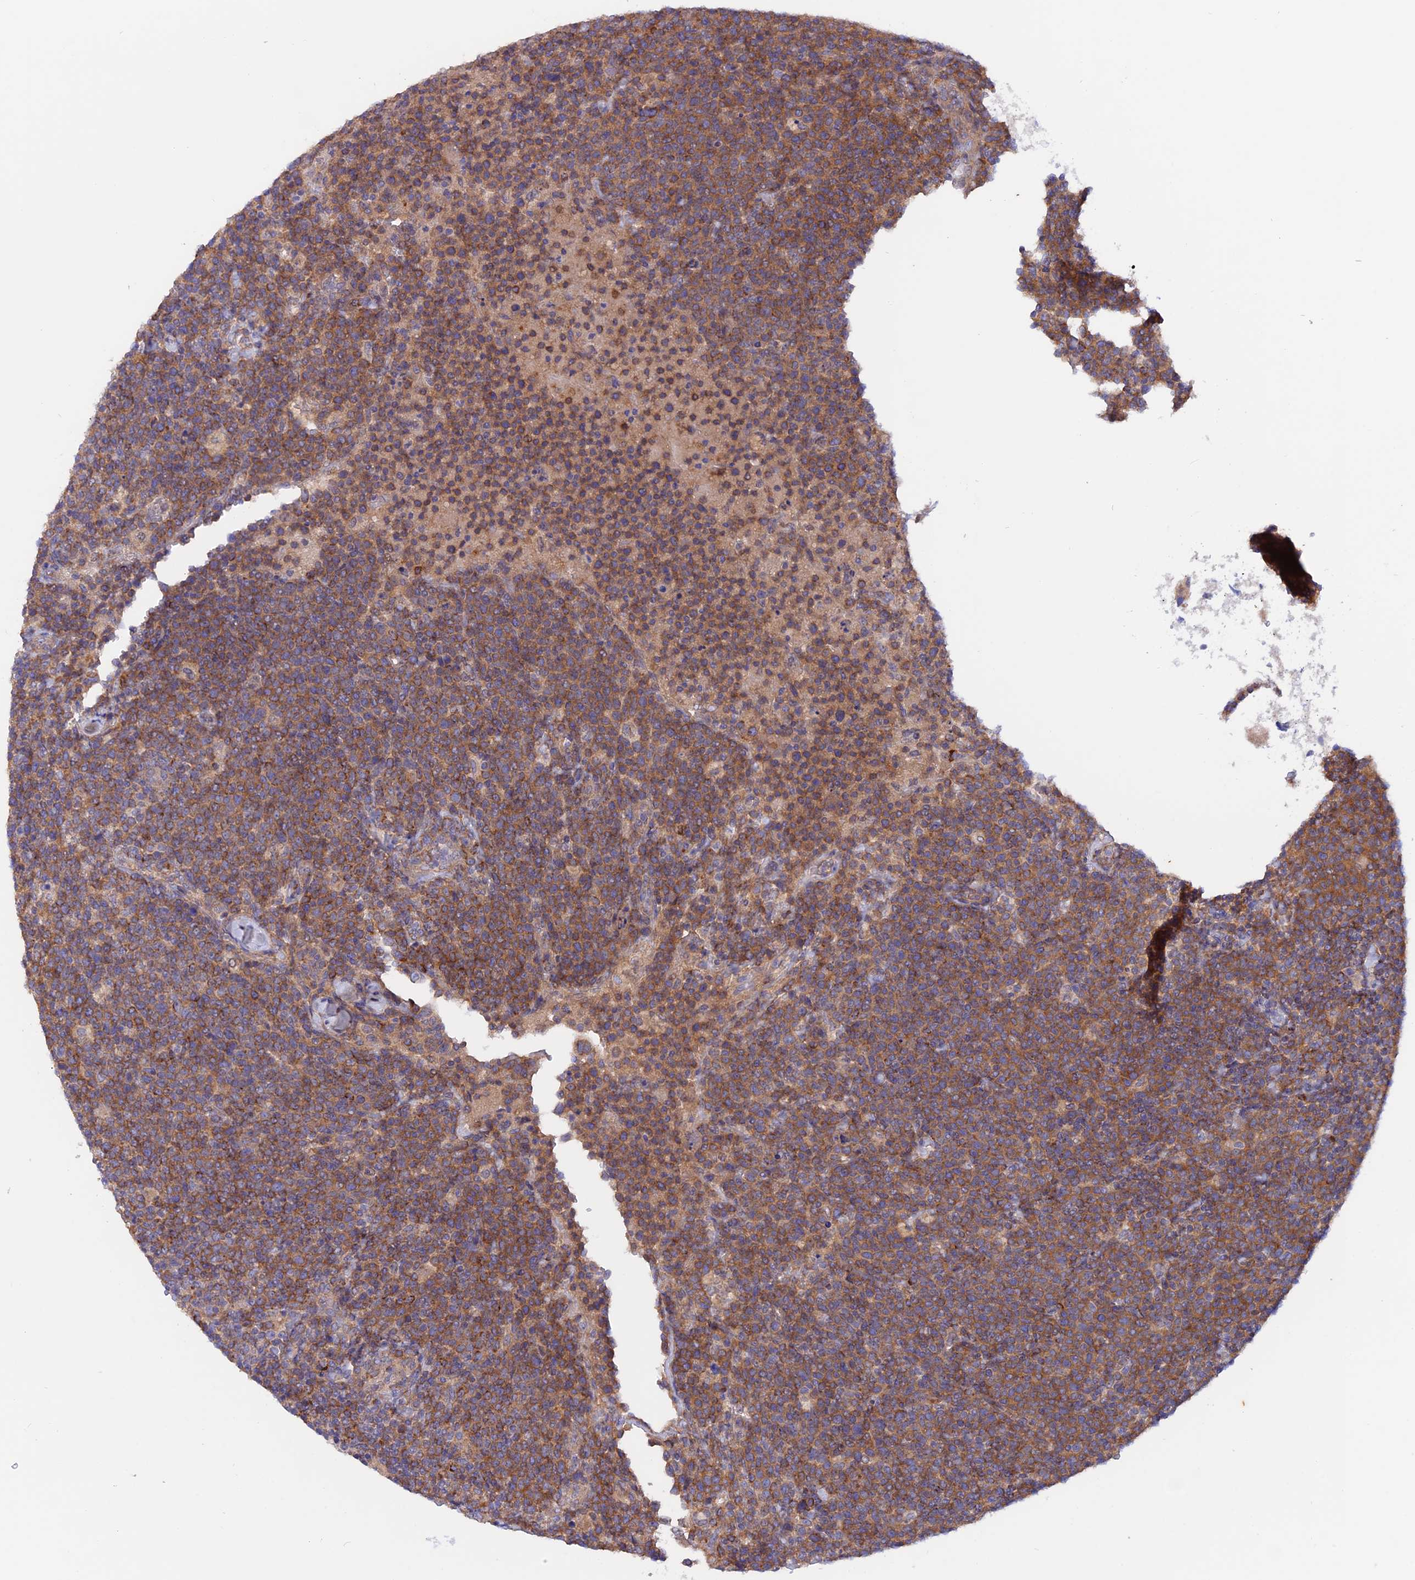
{"staining": {"intensity": "moderate", "quantity": ">75%", "location": "cytoplasmic/membranous"}, "tissue": "lymphoma", "cell_type": "Tumor cells", "image_type": "cancer", "snomed": [{"axis": "morphology", "description": "Malignant lymphoma, non-Hodgkin's type, High grade"}, {"axis": "topography", "description": "Lymph node"}], "caption": "Tumor cells display medium levels of moderate cytoplasmic/membranous positivity in about >75% of cells in human high-grade malignant lymphoma, non-Hodgkin's type. The staining is performed using DAB brown chromogen to label protein expression. The nuclei are counter-stained blue using hematoxylin.", "gene": "HYCC1", "patient": {"sex": "male", "age": 61}}